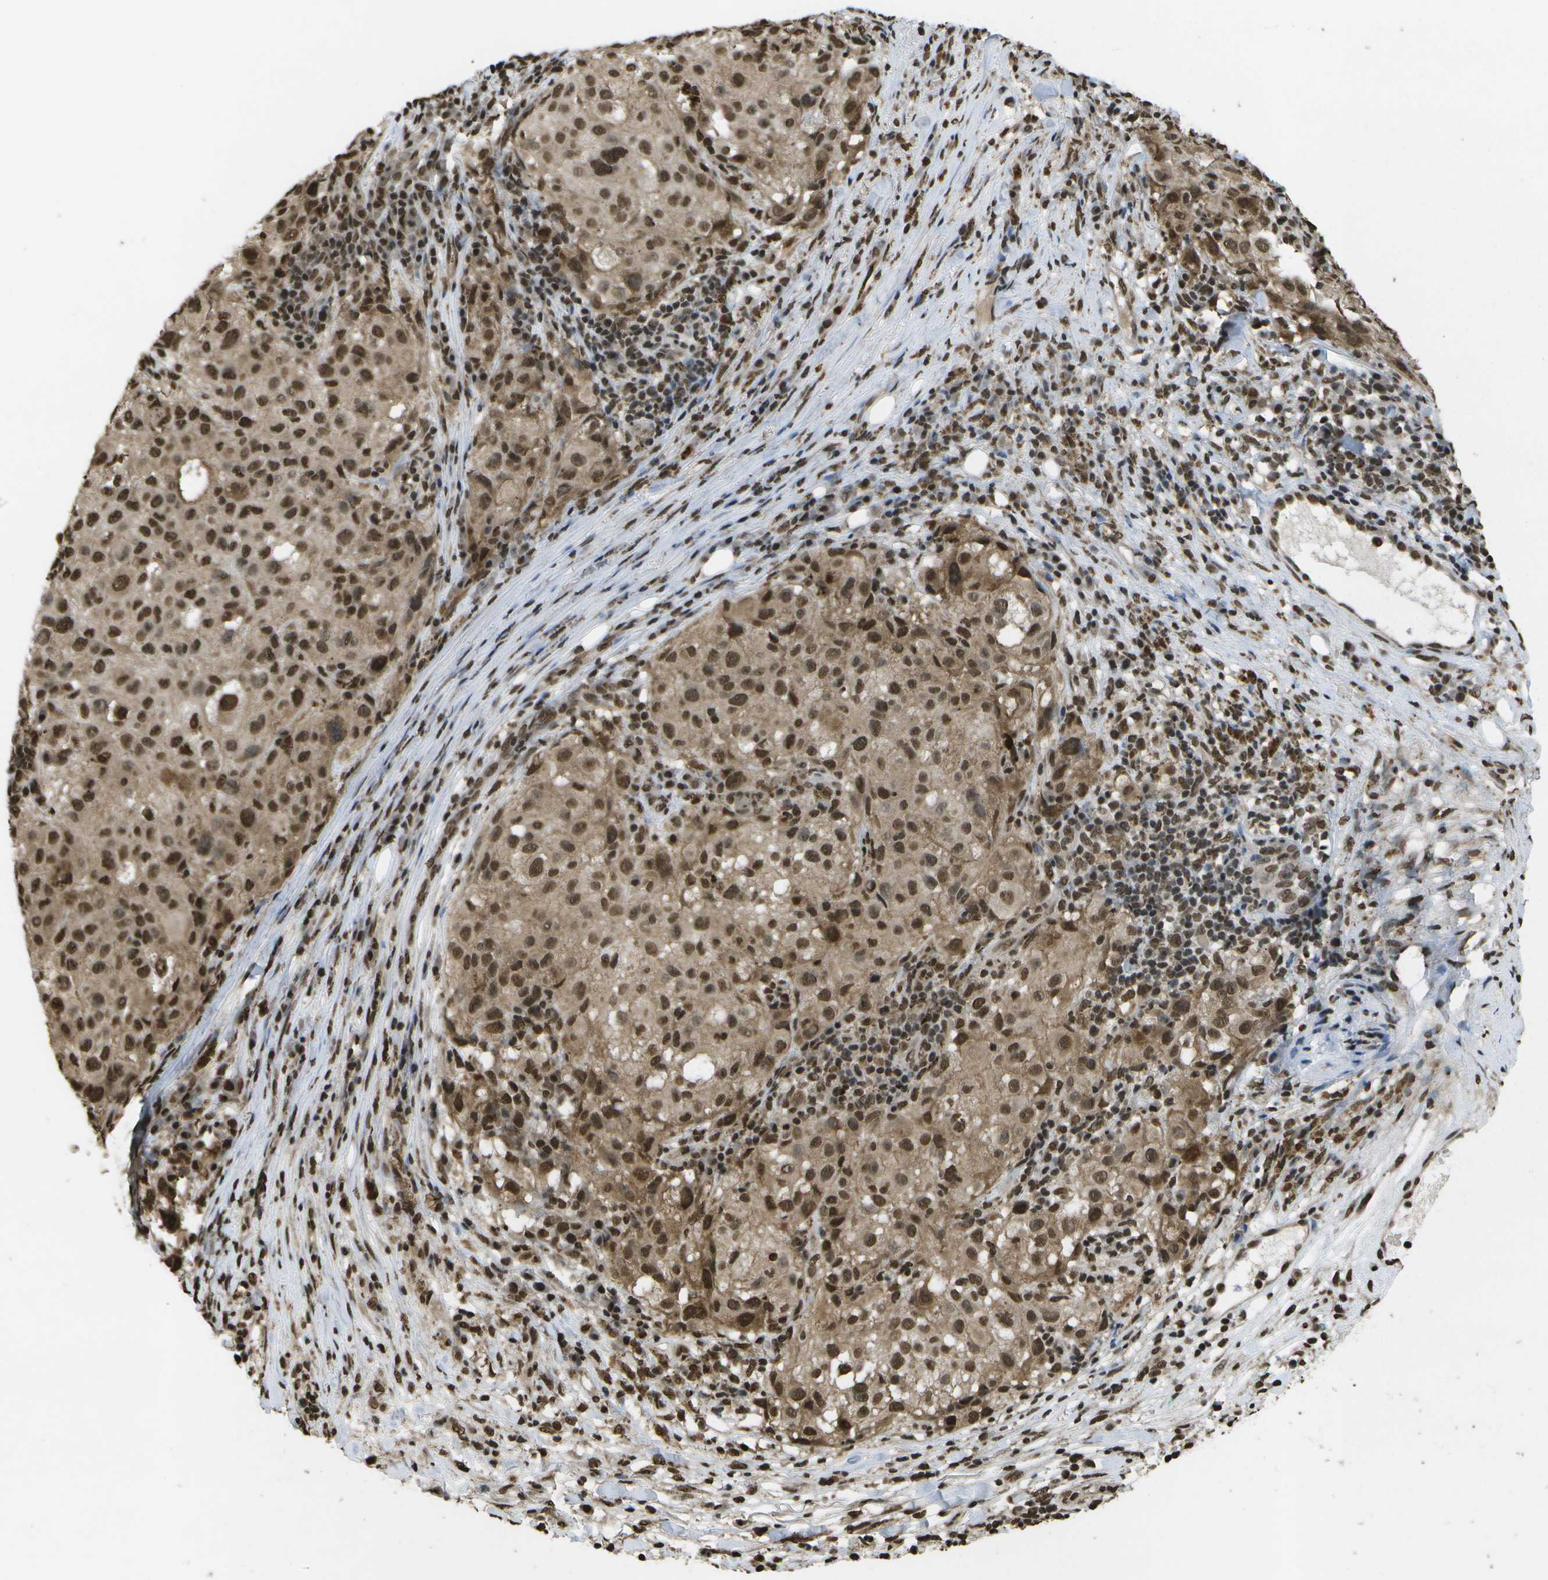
{"staining": {"intensity": "strong", "quantity": ">75%", "location": "cytoplasmic/membranous,nuclear"}, "tissue": "melanoma", "cell_type": "Tumor cells", "image_type": "cancer", "snomed": [{"axis": "morphology", "description": "Necrosis, NOS"}, {"axis": "morphology", "description": "Malignant melanoma, NOS"}, {"axis": "topography", "description": "Skin"}], "caption": "Immunohistochemical staining of human melanoma reveals high levels of strong cytoplasmic/membranous and nuclear staining in approximately >75% of tumor cells.", "gene": "SPEN", "patient": {"sex": "female", "age": 87}}